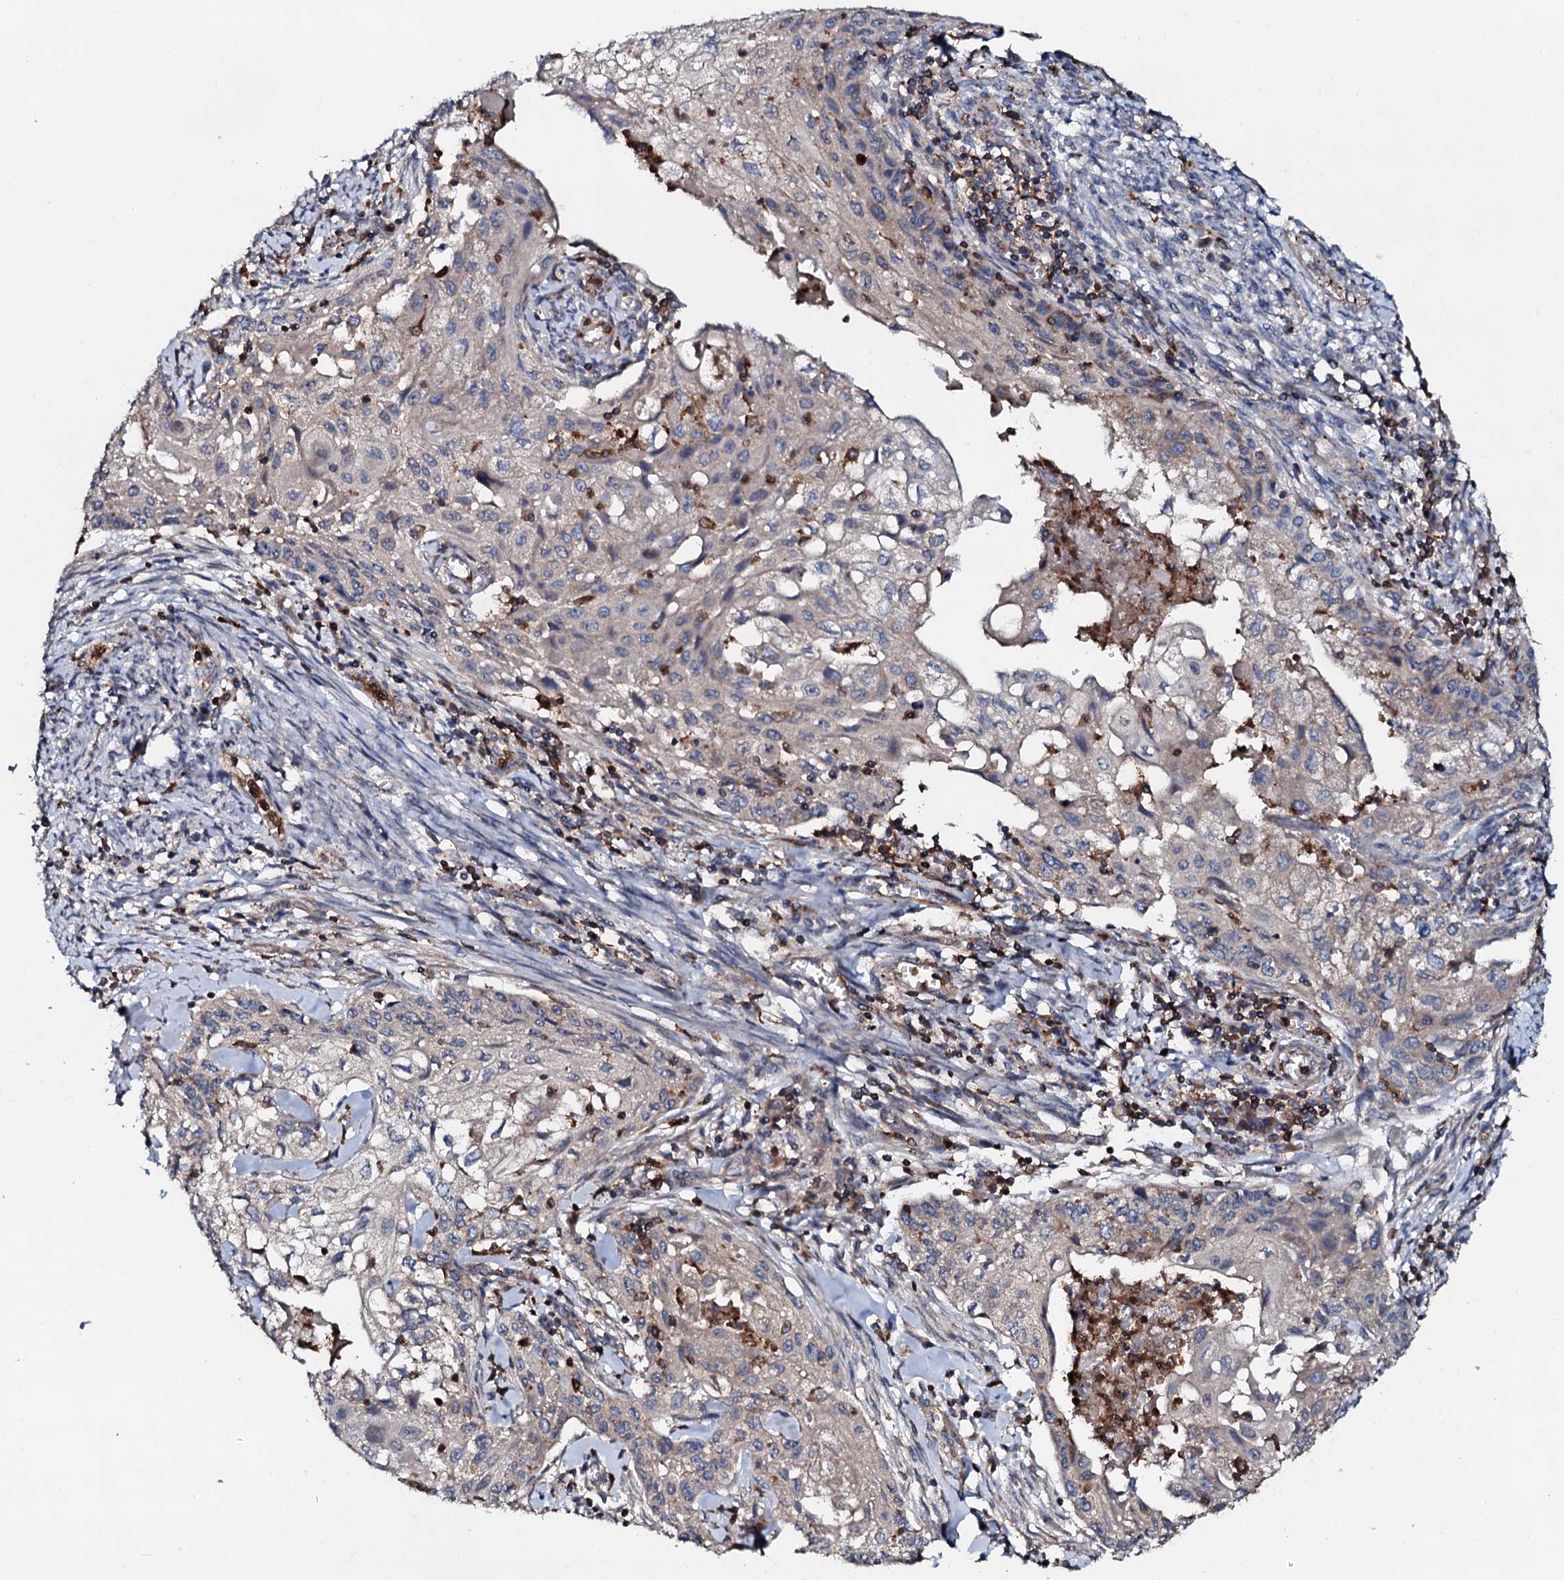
{"staining": {"intensity": "weak", "quantity": "25%-75%", "location": "cytoplasmic/membranous"}, "tissue": "cervical cancer", "cell_type": "Tumor cells", "image_type": "cancer", "snomed": [{"axis": "morphology", "description": "Squamous cell carcinoma, NOS"}, {"axis": "topography", "description": "Cervix"}], "caption": "Cervical cancer (squamous cell carcinoma) was stained to show a protein in brown. There is low levels of weak cytoplasmic/membranous positivity in about 25%-75% of tumor cells.", "gene": "GRK2", "patient": {"sex": "female", "age": 67}}